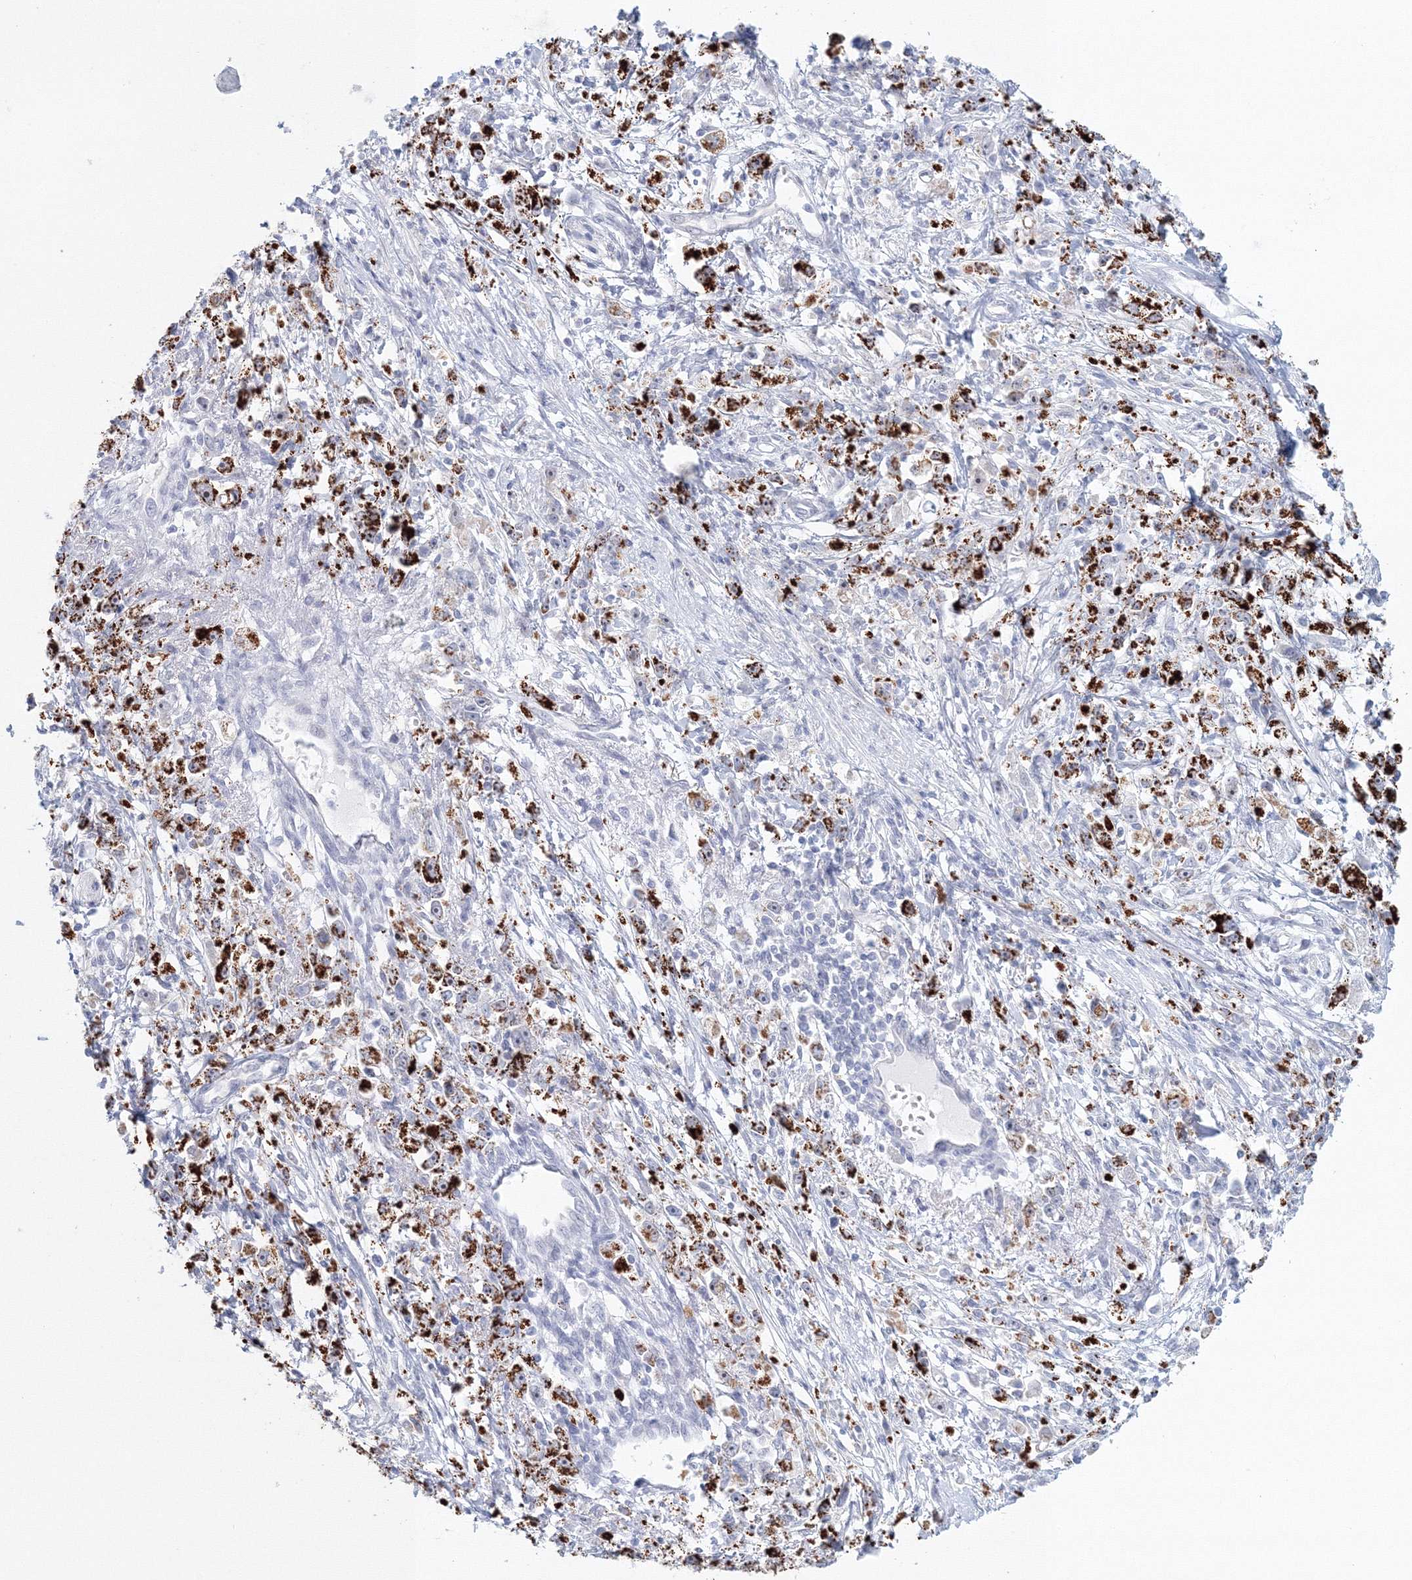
{"staining": {"intensity": "strong", "quantity": ">75%", "location": "cytoplasmic/membranous"}, "tissue": "stomach cancer", "cell_type": "Tumor cells", "image_type": "cancer", "snomed": [{"axis": "morphology", "description": "Adenocarcinoma, NOS"}, {"axis": "topography", "description": "Stomach"}], "caption": "Approximately >75% of tumor cells in stomach cancer exhibit strong cytoplasmic/membranous protein staining as visualized by brown immunohistochemical staining.", "gene": "VSIG1", "patient": {"sex": "female", "age": 59}}